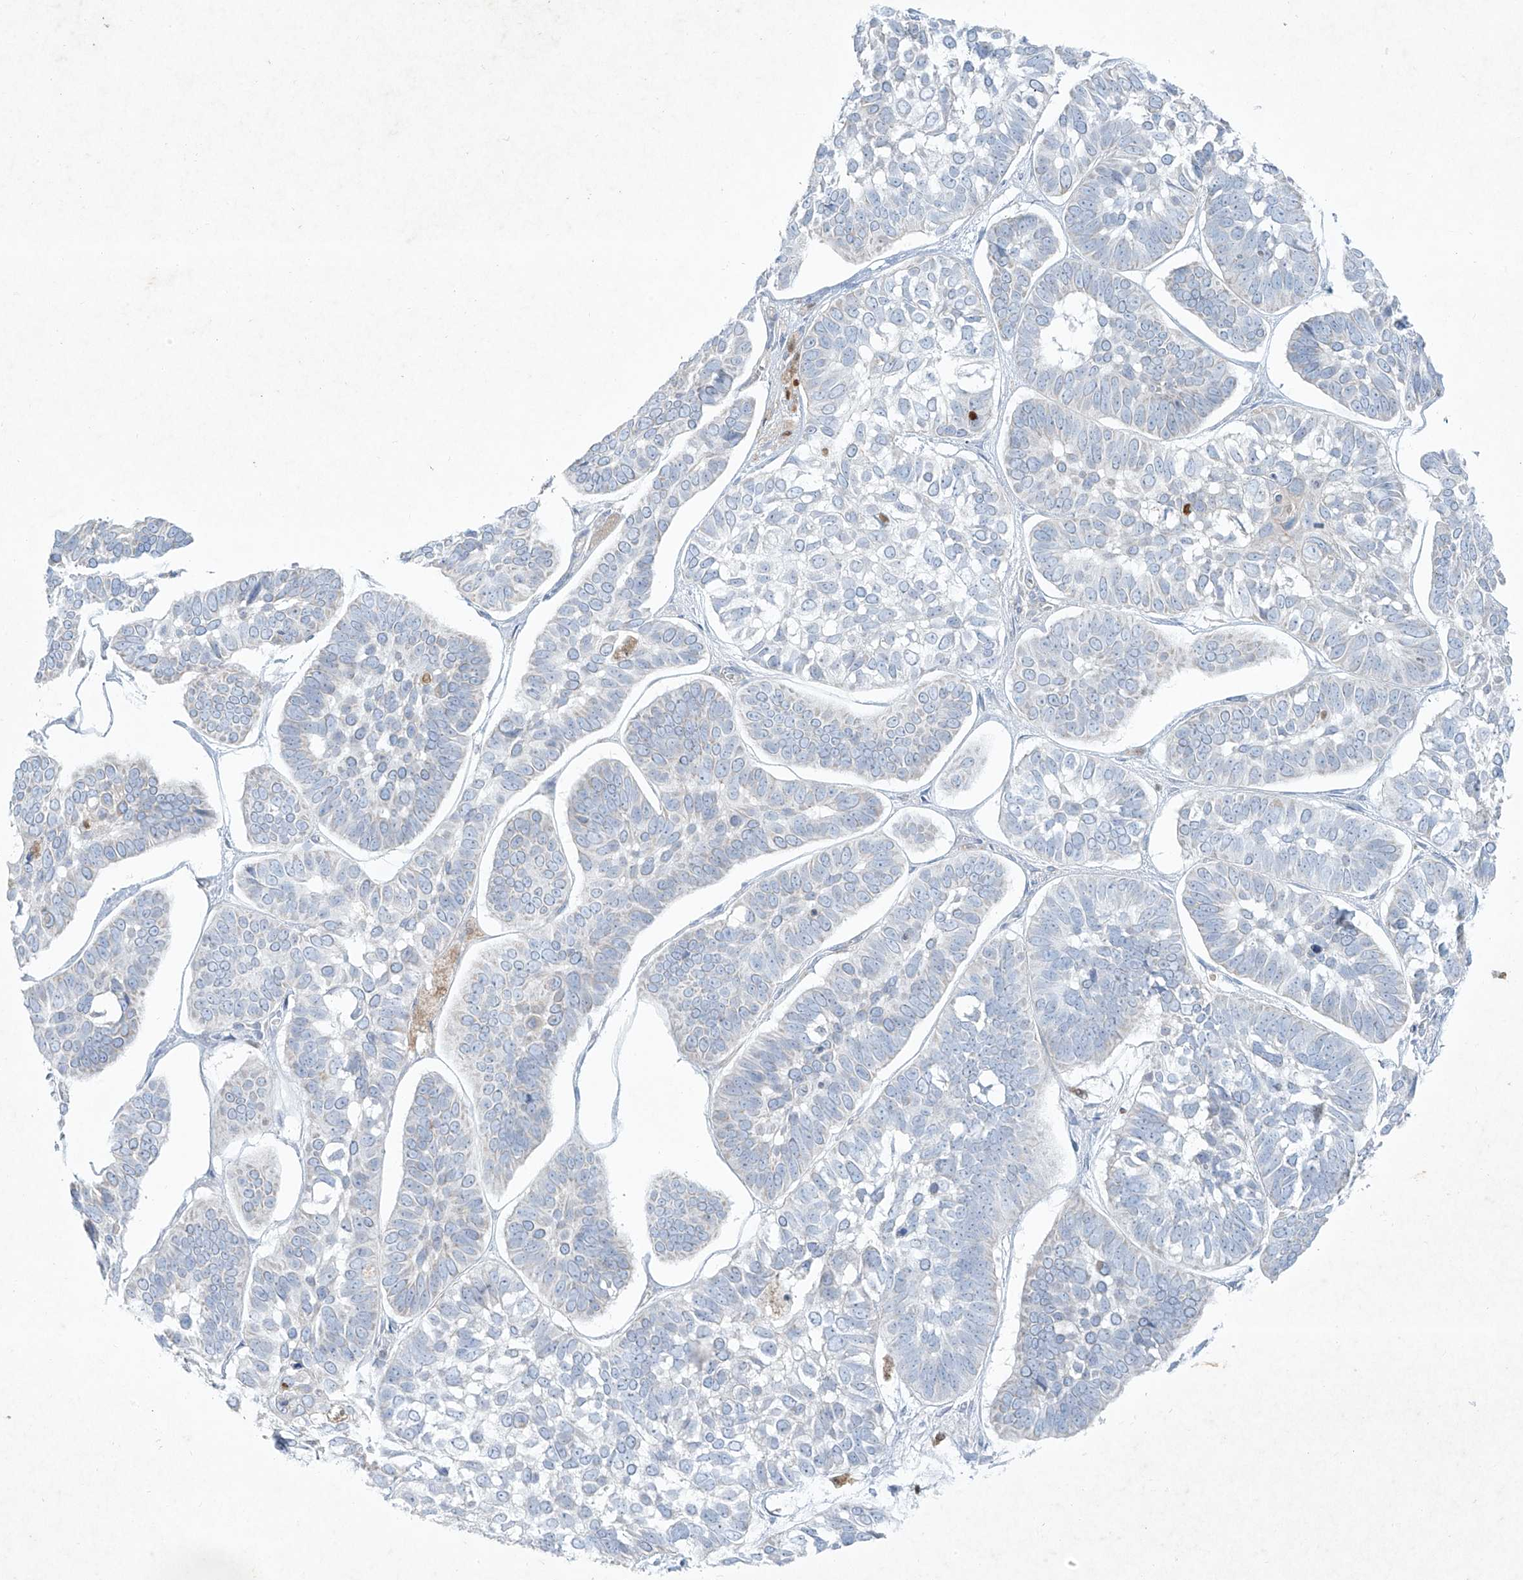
{"staining": {"intensity": "negative", "quantity": "none", "location": "none"}, "tissue": "skin cancer", "cell_type": "Tumor cells", "image_type": "cancer", "snomed": [{"axis": "morphology", "description": "Basal cell carcinoma"}, {"axis": "topography", "description": "Skin"}], "caption": "DAB (3,3'-diaminobenzidine) immunohistochemical staining of skin cancer reveals no significant staining in tumor cells.", "gene": "TUBE1", "patient": {"sex": "male", "age": 62}}